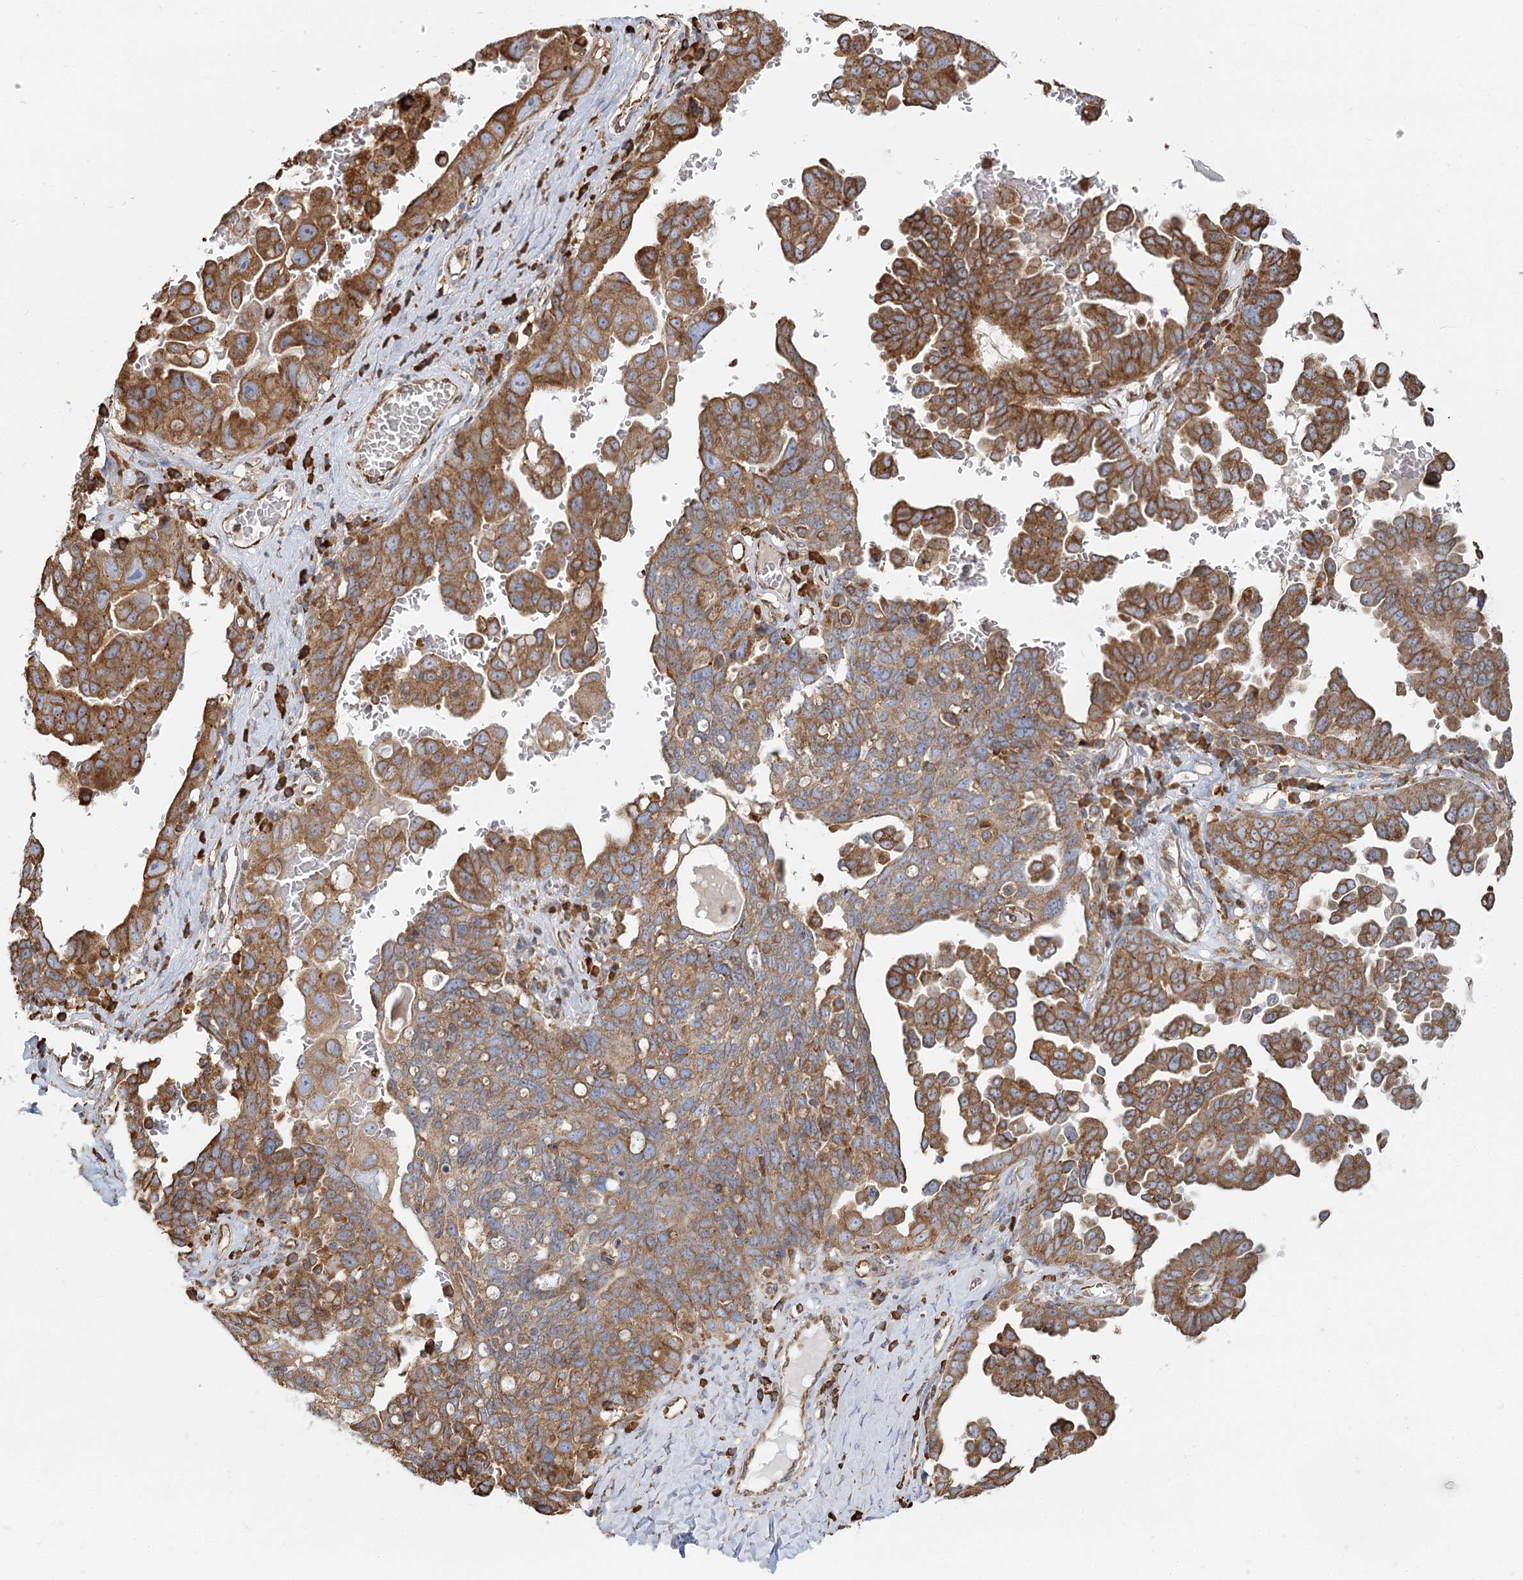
{"staining": {"intensity": "moderate", "quantity": ">75%", "location": "cytoplasmic/membranous"}, "tissue": "ovarian cancer", "cell_type": "Tumor cells", "image_type": "cancer", "snomed": [{"axis": "morphology", "description": "Carcinoma, endometroid"}, {"axis": "topography", "description": "Ovary"}], "caption": "Immunohistochemical staining of ovarian cancer displays medium levels of moderate cytoplasmic/membranous protein expression in about >75% of tumor cells.", "gene": "TAS1R1", "patient": {"sex": "female", "age": 62}}